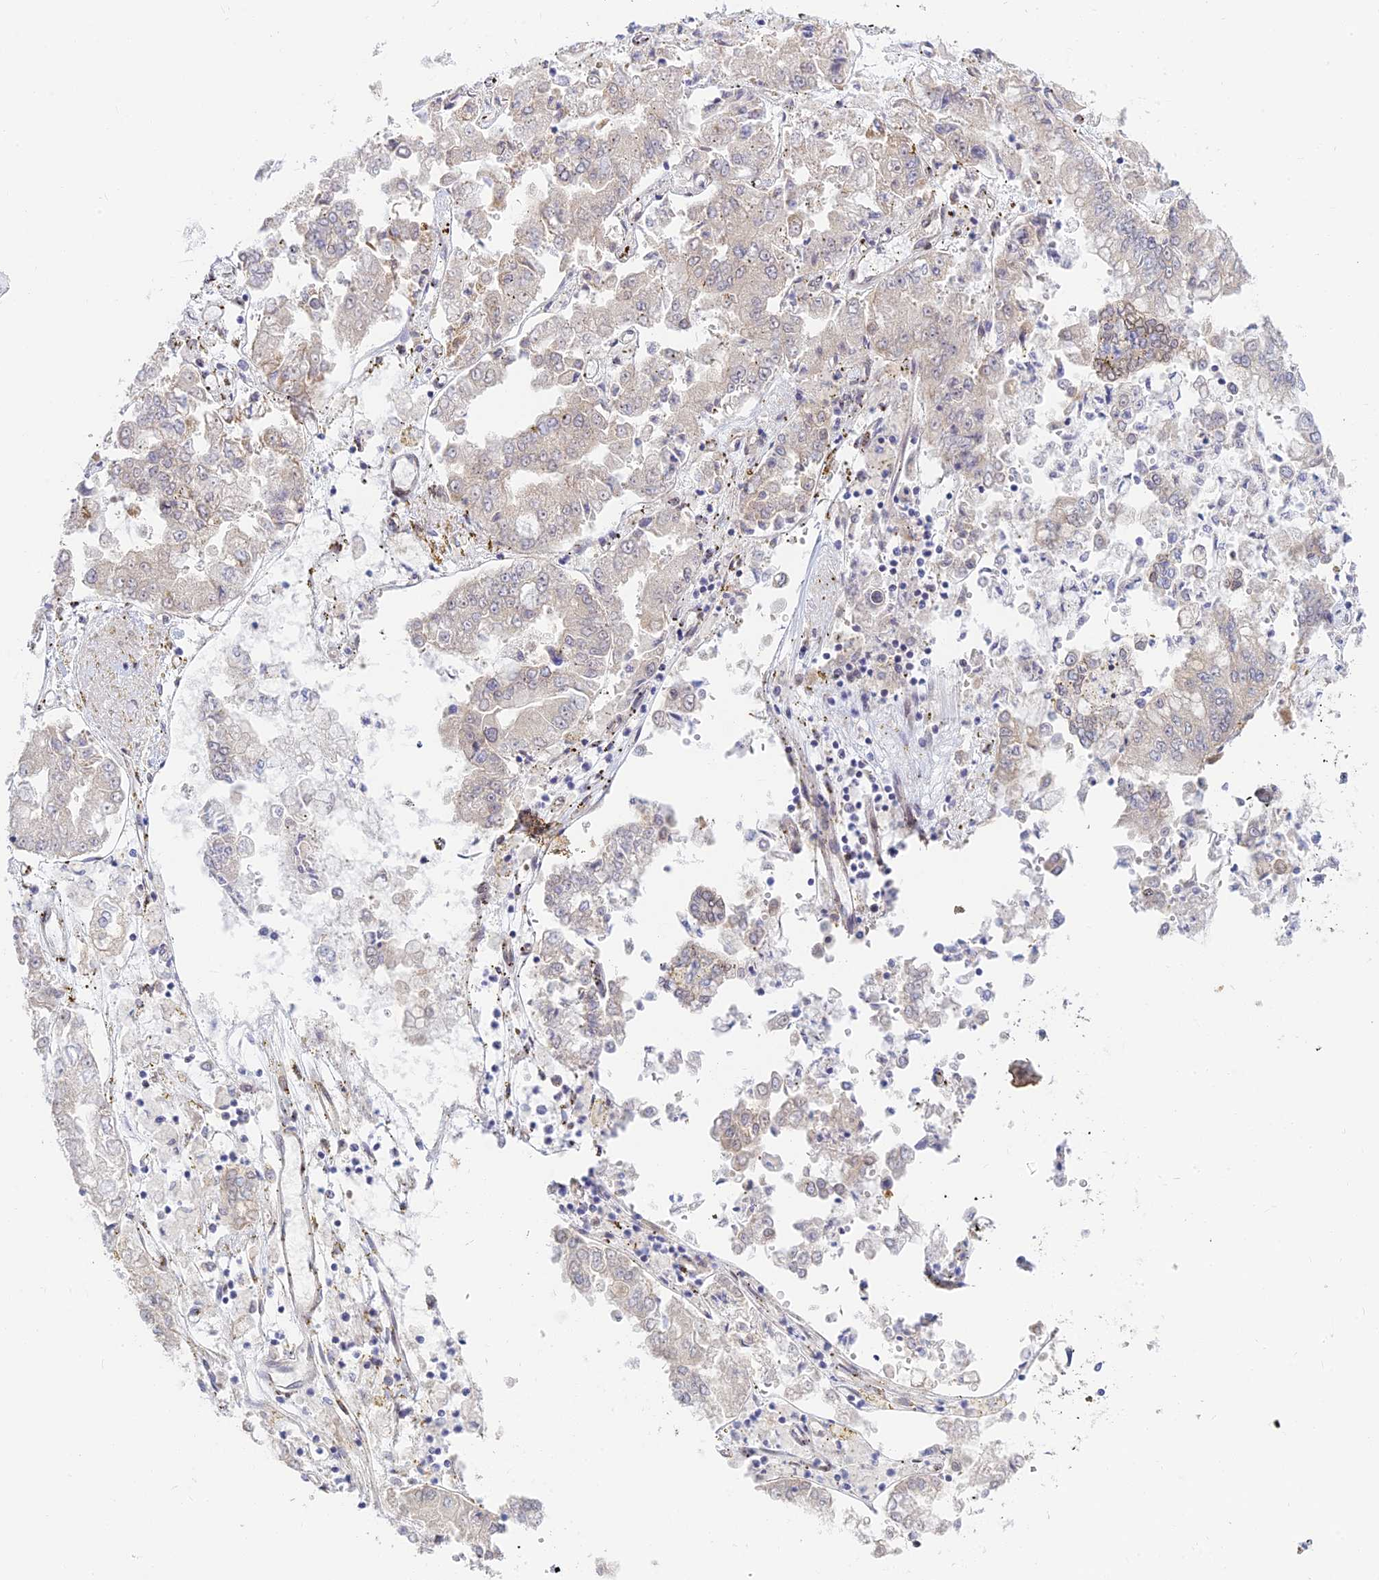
{"staining": {"intensity": "weak", "quantity": "<25%", "location": "cytoplasmic/membranous"}, "tissue": "stomach cancer", "cell_type": "Tumor cells", "image_type": "cancer", "snomed": [{"axis": "morphology", "description": "Adenocarcinoma, NOS"}, {"axis": "topography", "description": "Stomach"}], "caption": "Adenocarcinoma (stomach) was stained to show a protein in brown. There is no significant staining in tumor cells.", "gene": "SKIC8", "patient": {"sex": "male", "age": 76}}